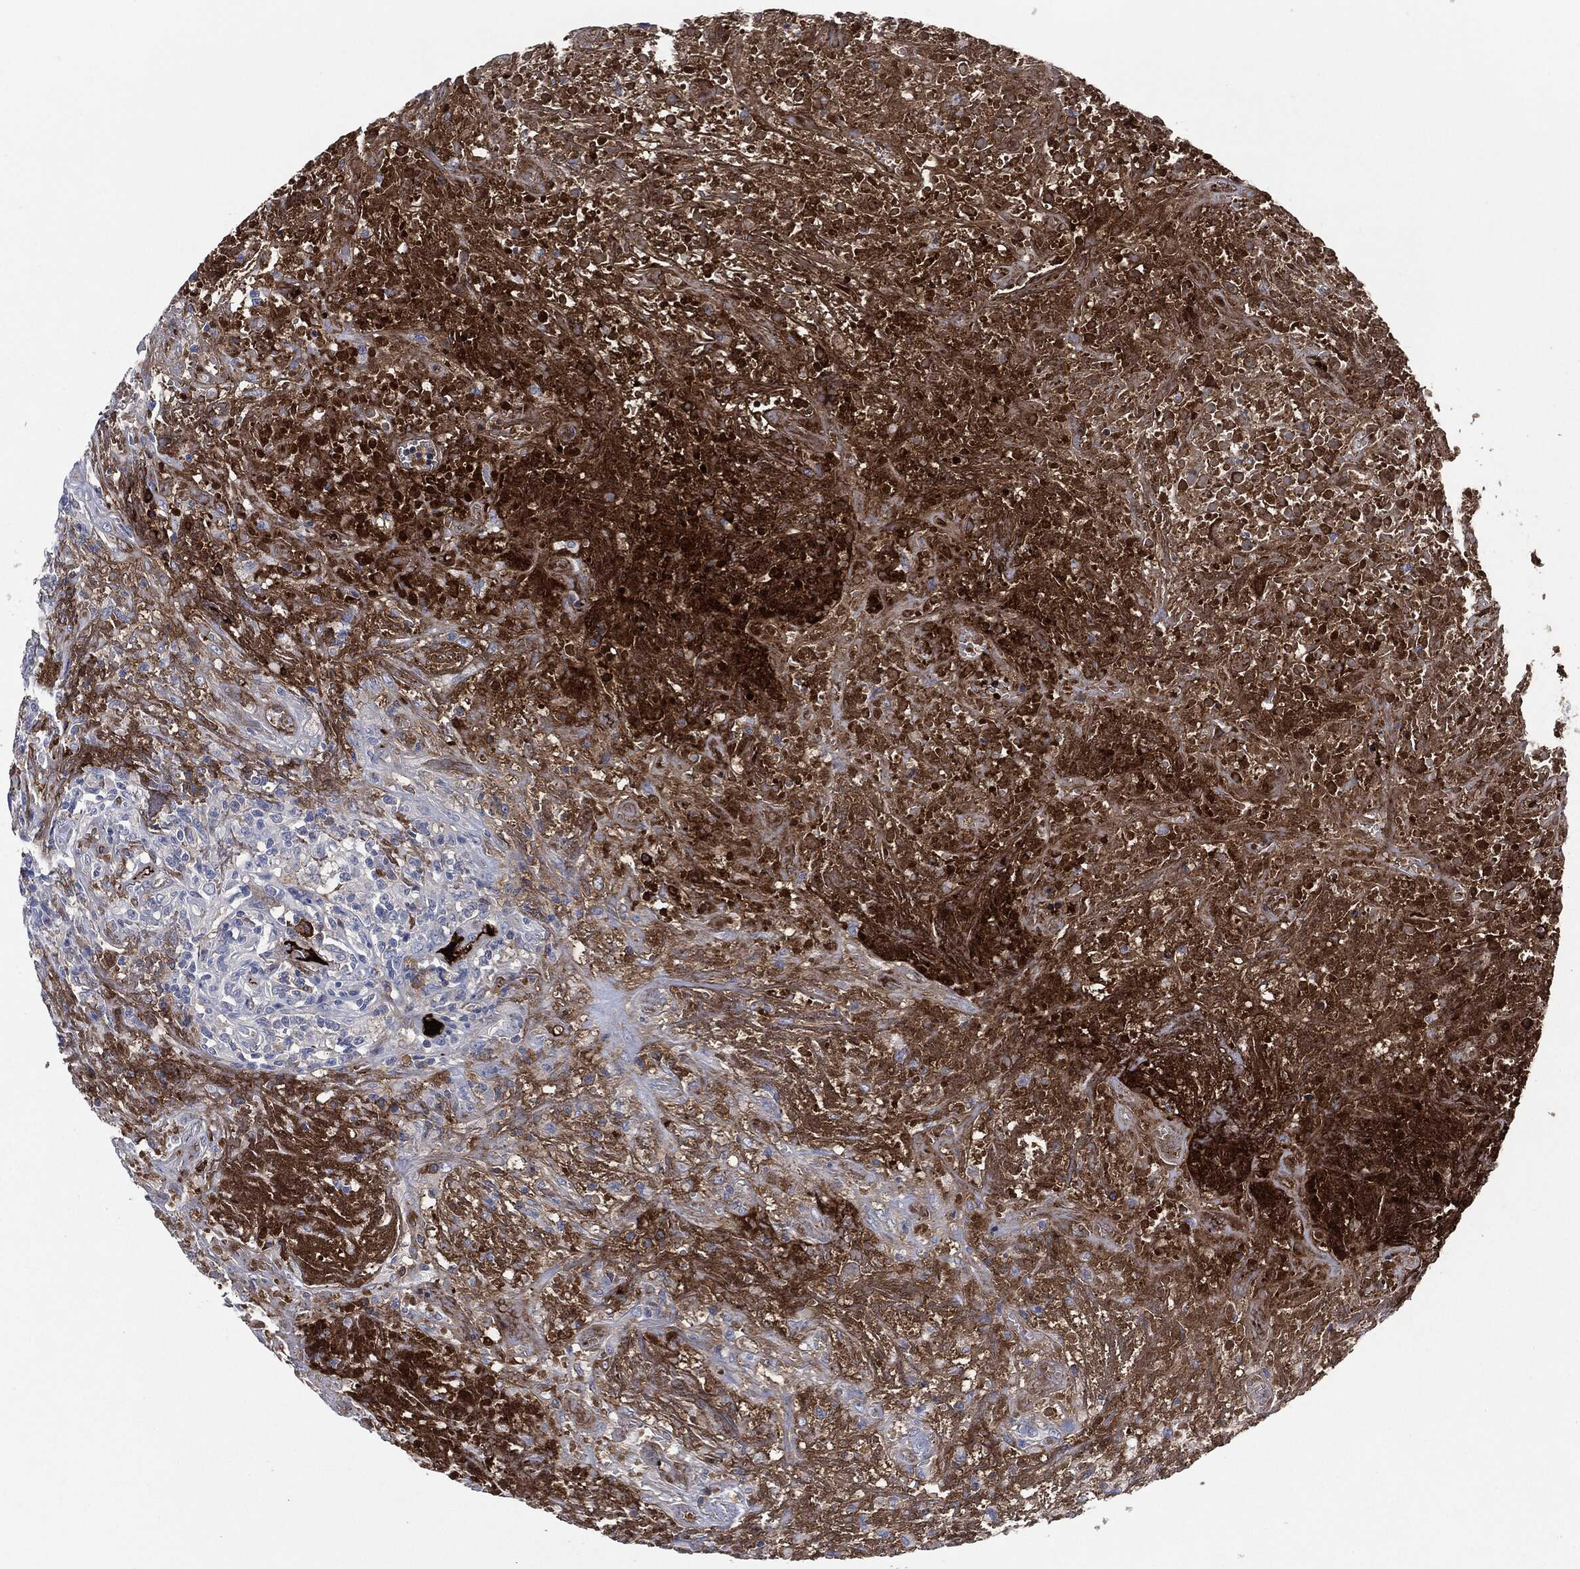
{"staining": {"intensity": "negative", "quantity": "none", "location": "none"}, "tissue": "lymphoma", "cell_type": "Tumor cells", "image_type": "cancer", "snomed": [{"axis": "morphology", "description": "Malignant lymphoma, non-Hodgkin's type, High grade"}, {"axis": "topography", "description": "Lung"}], "caption": "Immunohistochemical staining of human lymphoma shows no significant positivity in tumor cells. (DAB immunohistochemistry (IHC) visualized using brightfield microscopy, high magnification).", "gene": "APOB", "patient": {"sex": "male", "age": 79}}